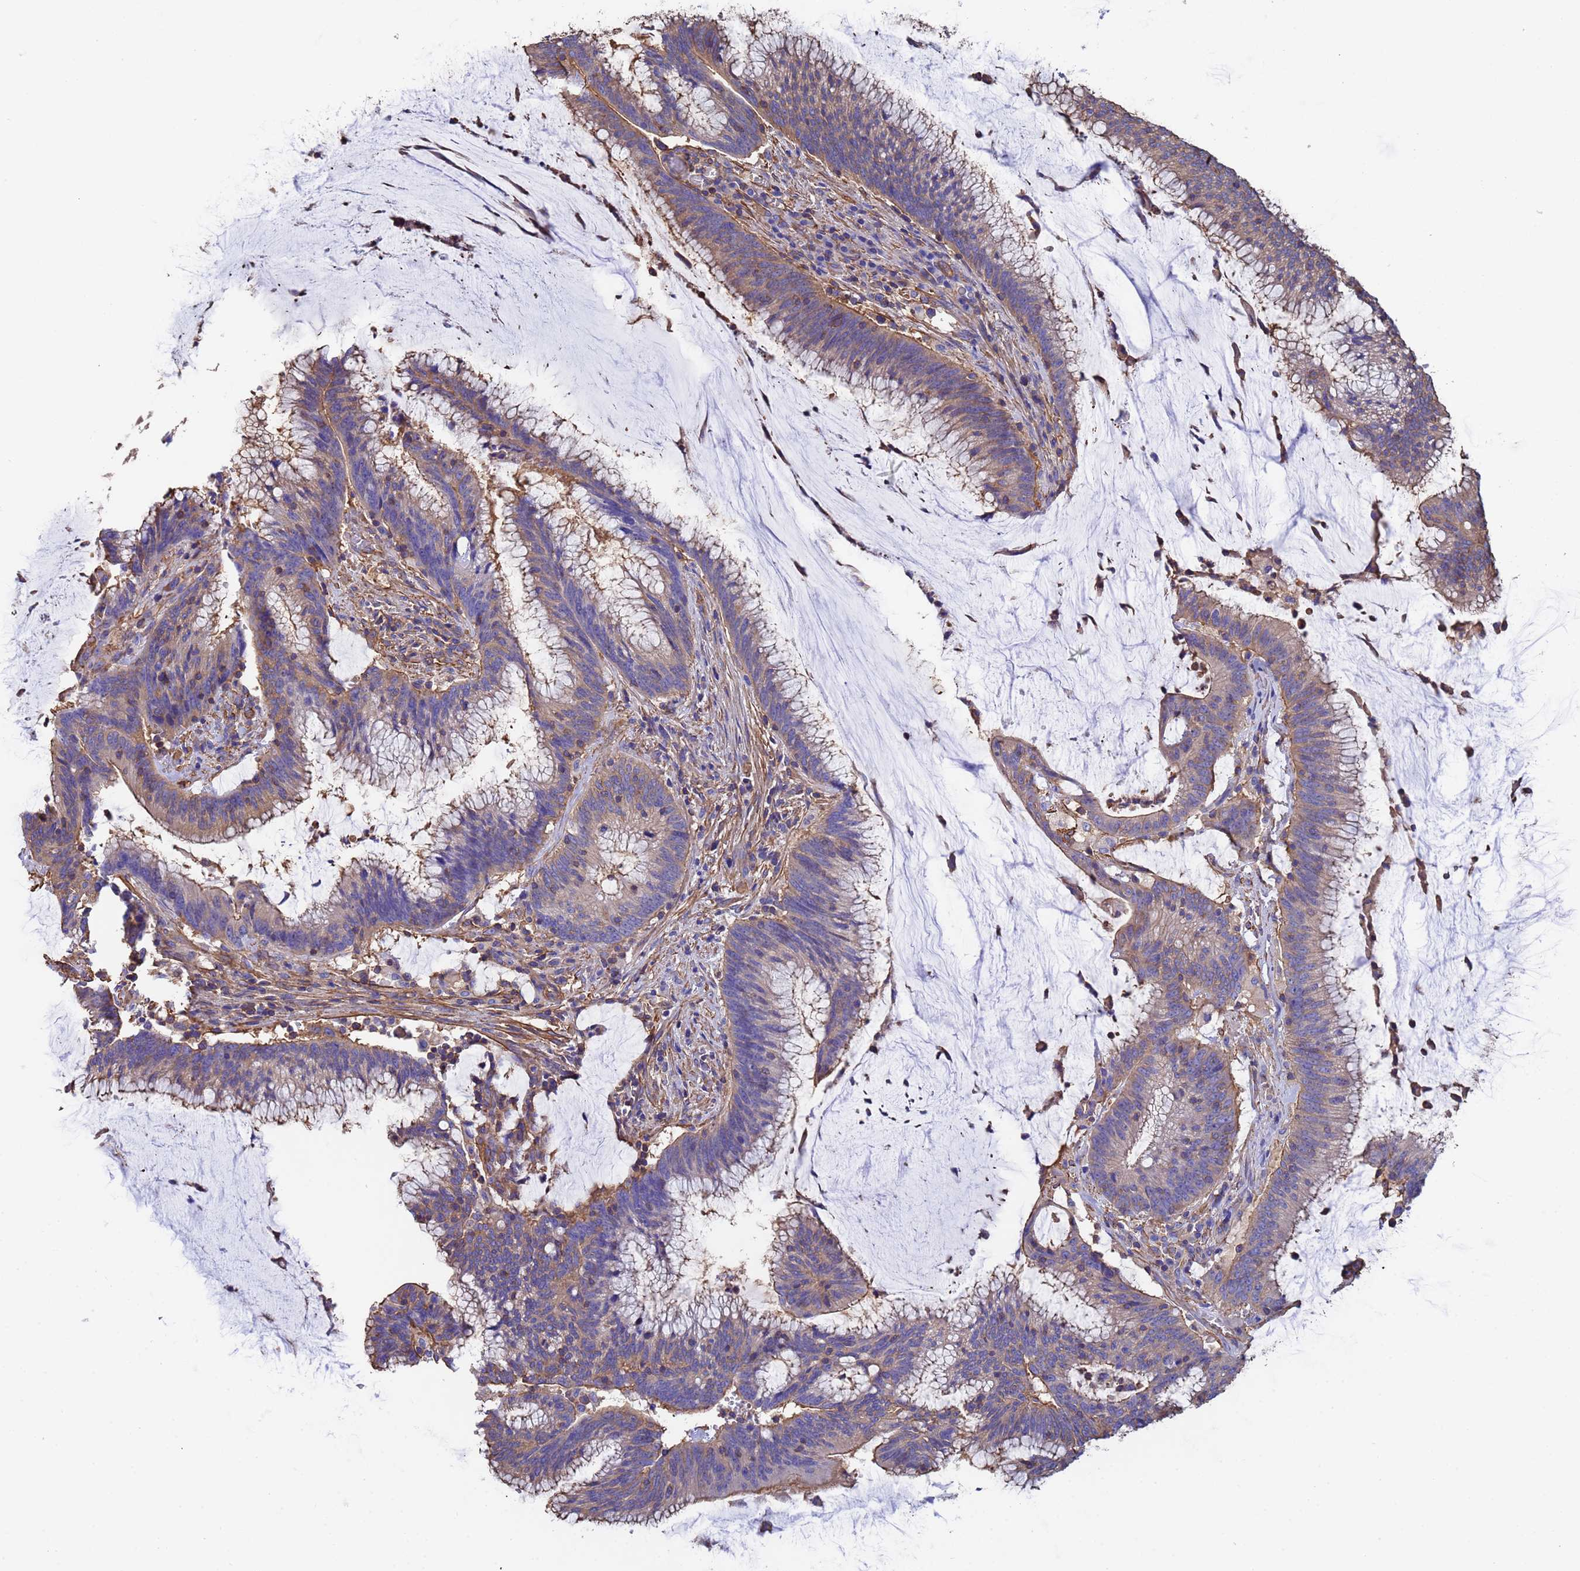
{"staining": {"intensity": "moderate", "quantity": "<25%", "location": "cytoplasmic/membranous"}, "tissue": "colorectal cancer", "cell_type": "Tumor cells", "image_type": "cancer", "snomed": [{"axis": "morphology", "description": "Adenocarcinoma, NOS"}, {"axis": "topography", "description": "Rectum"}], "caption": "Colorectal cancer (adenocarcinoma) stained with immunohistochemistry exhibits moderate cytoplasmic/membranous staining in about <25% of tumor cells. (DAB (3,3'-diaminobenzidine) = brown stain, brightfield microscopy at high magnification).", "gene": "MYL12A", "patient": {"sex": "female", "age": 77}}